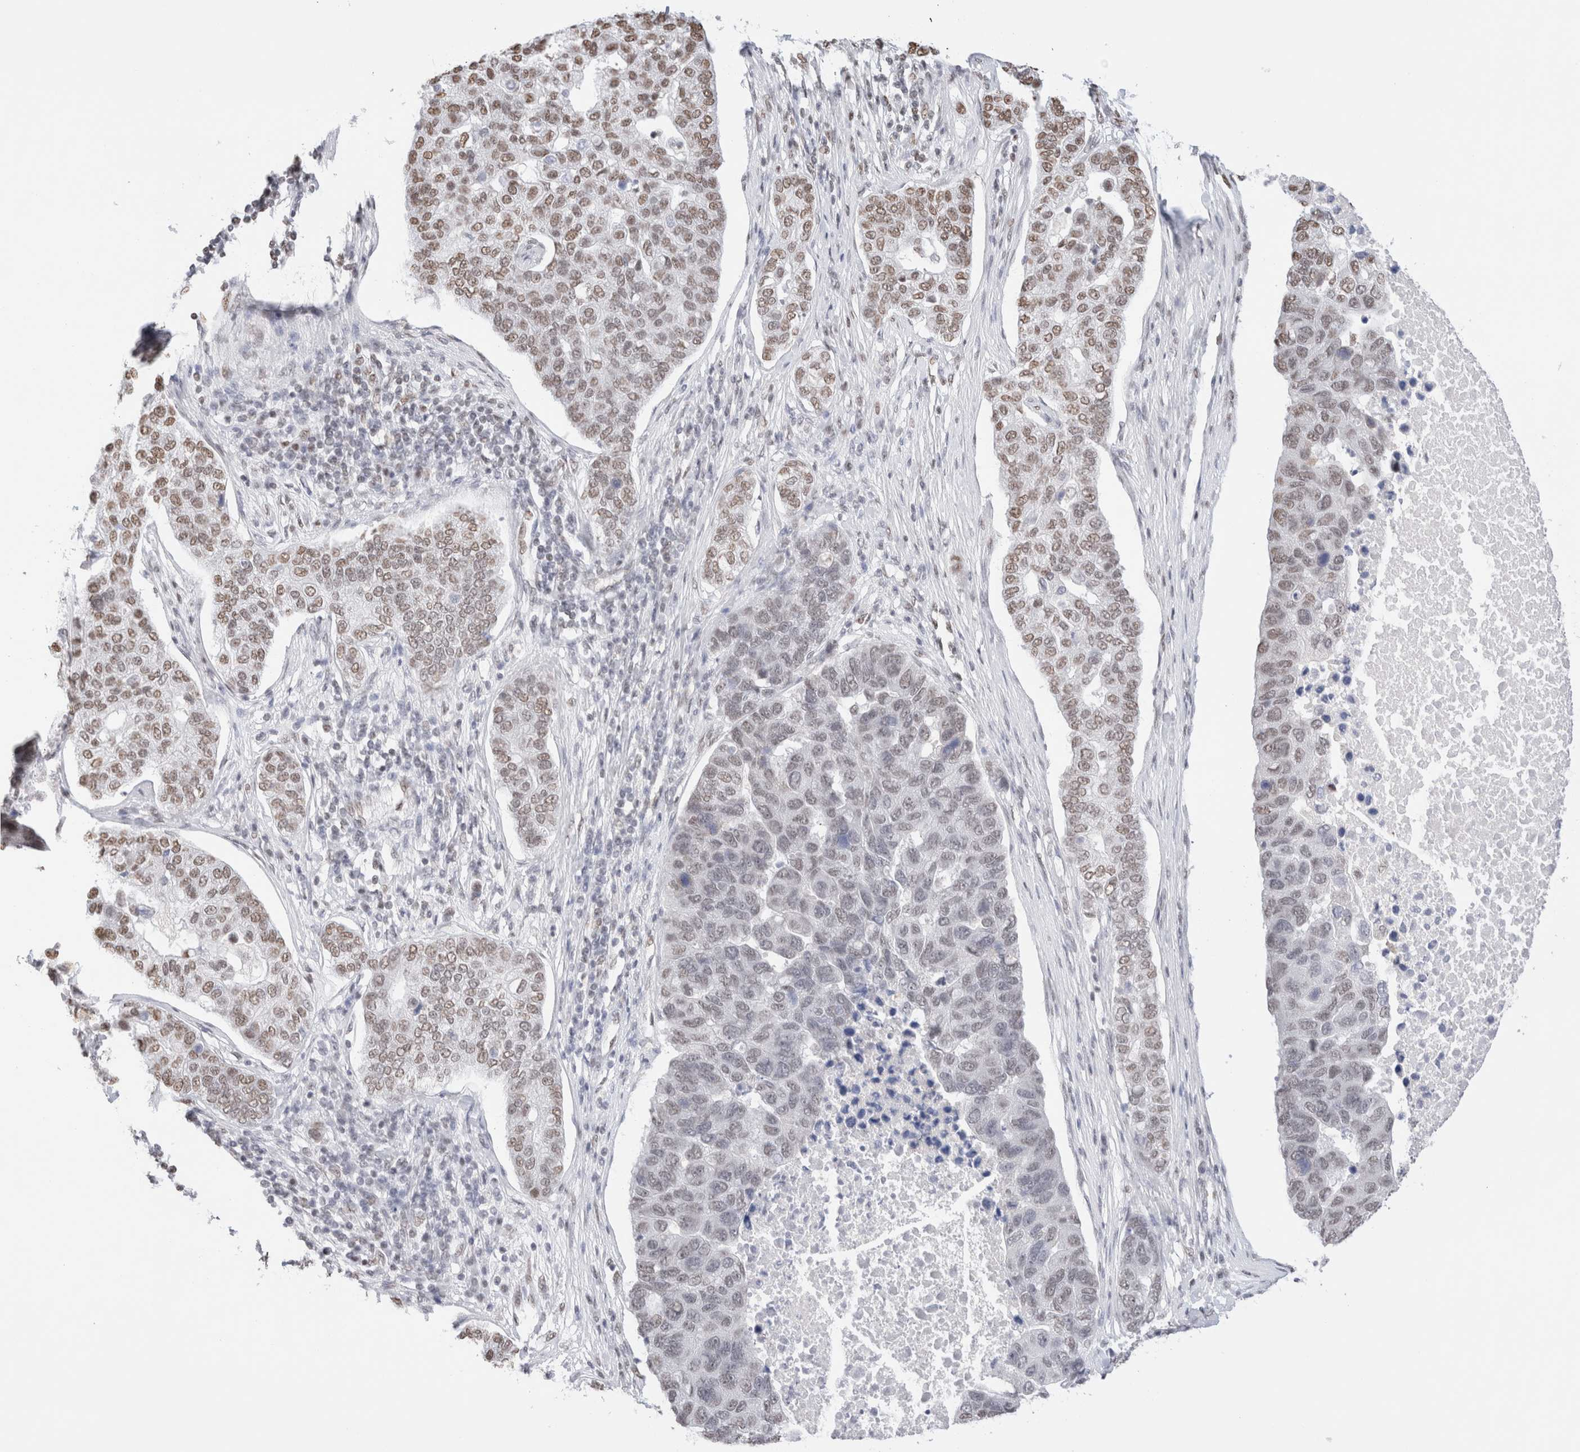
{"staining": {"intensity": "moderate", "quantity": "25%-75%", "location": "nuclear"}, "tissue": "pancreatic cancer", "cell_type": "Tumor cells", "image_type": "cancer", "snomed": [{"axis": "morphology", "description": "Adenocarcinoma, NOS"}, {"axis": "topography", "description": "Pancreas"}], "caption": "Immunohistochemical staining of human pancreatic cancer (adenocarcinoma) reveals moderate nuclear protein expression in about 25%-75% of tumor cells.", "gene": "SUPT3H", "patient": {"sex": "female", "age": 61}}